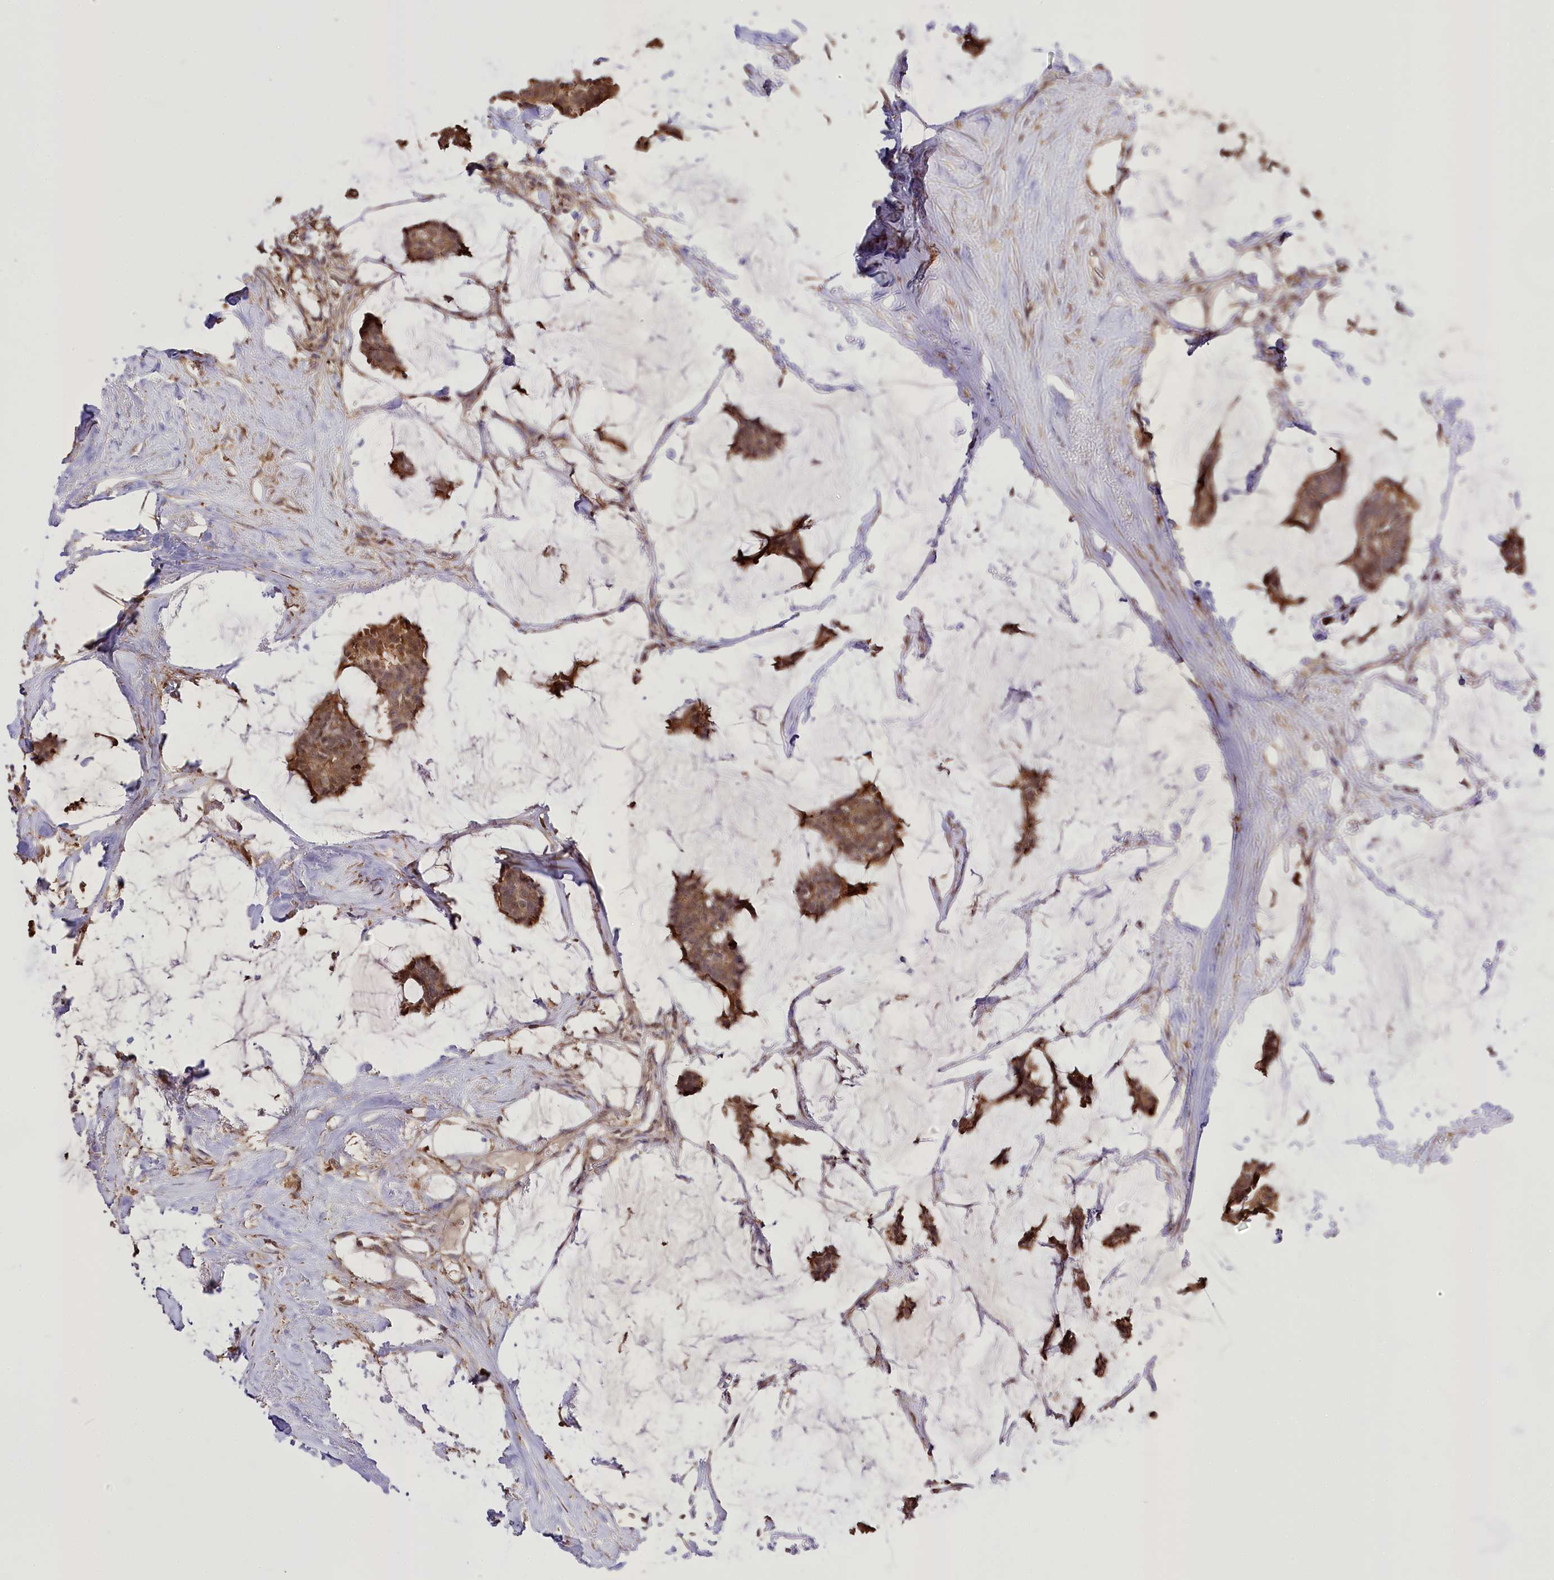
{"staining": {"intensity": "moderate", "quantity": ">75%", "location": "cytoplasmic/membranous"}, "tissue": "breast cancer", "cell_type": "Tumor cells", "image_type": "cancer", "snomed": [{"axis": "morphology", "description": "Duct carcinoma"}, {"axis": "topography", "description": "Breast"}], "caption": "A high-resolution histopathology image shows IHC staining of breast cancer (intraductal carcinoma), which demonstrates moderate cytoplasmic/membranous positivity in approximately >75% of tumor cells.", "gene": "R3HDM2", "patient": {"sex": "female", "age": 93}}